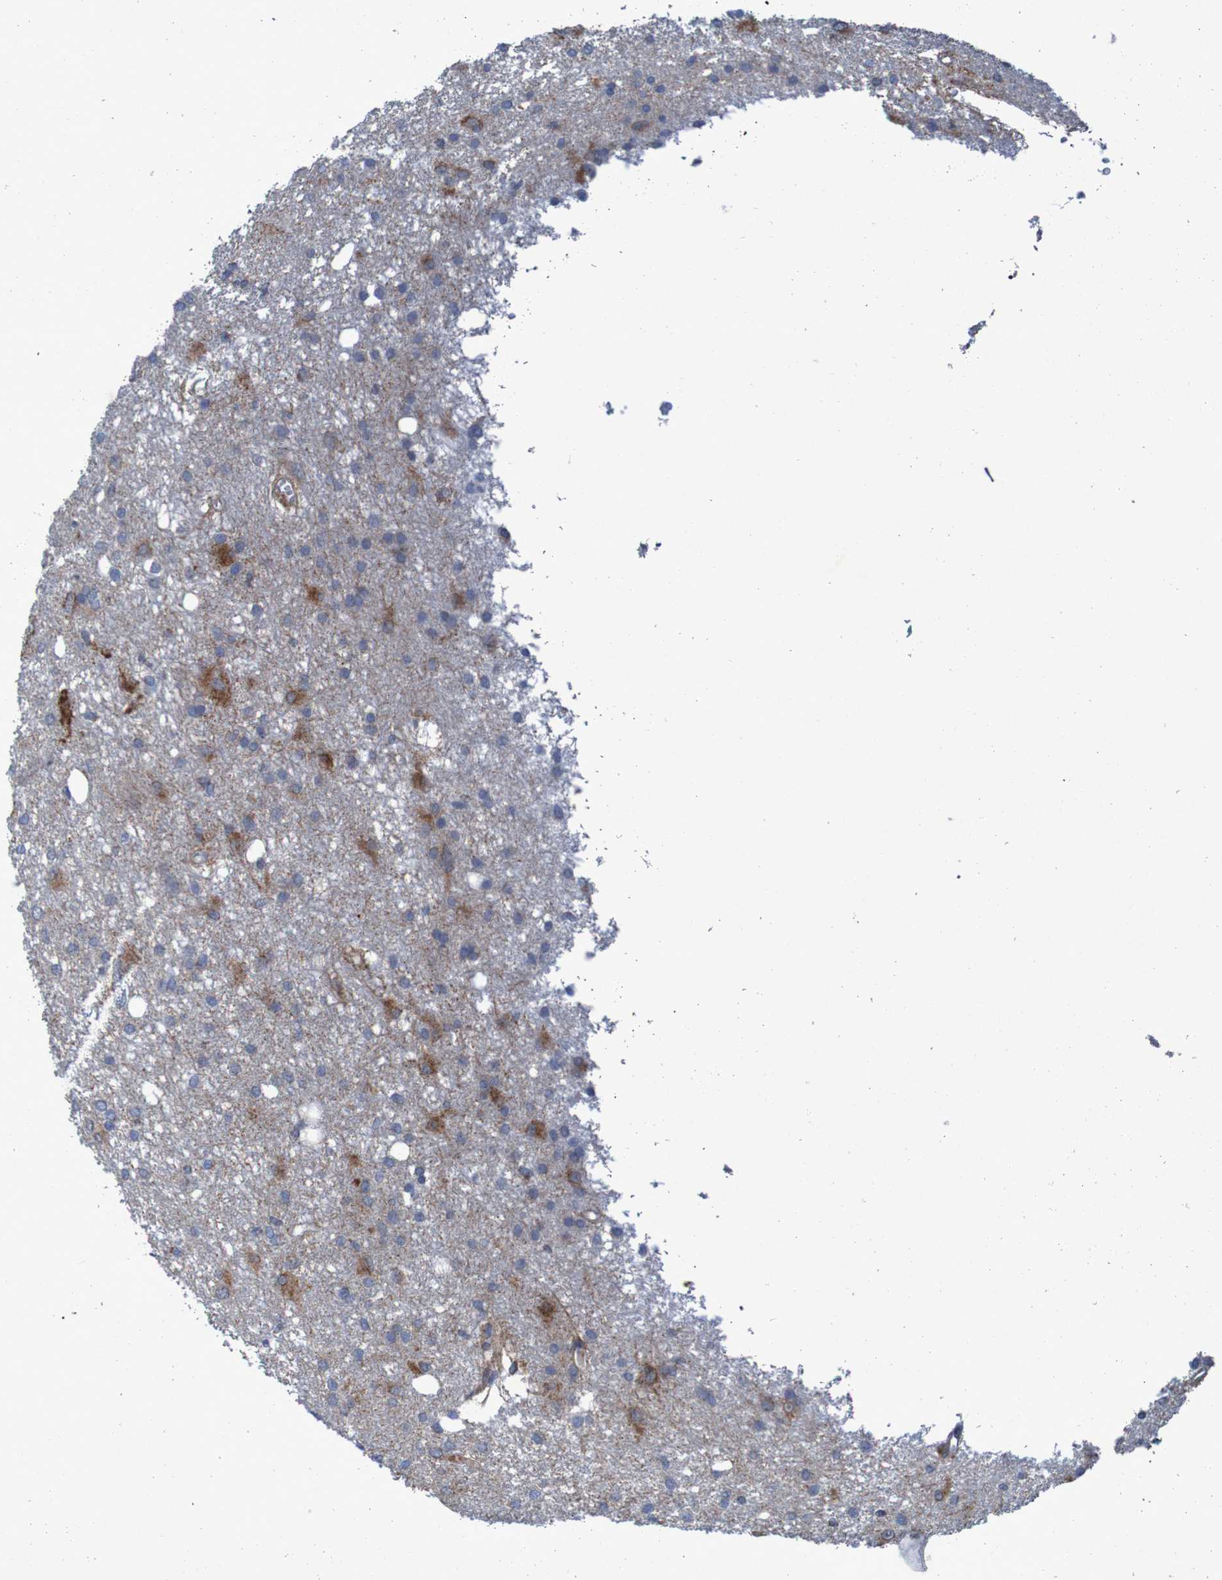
{"staining": {"intensity": "moderate", "quantity": "25%-75%", "location": "cytoplasmic/membranous"}, "tissue": "glioma", "cell_type": "Tumor cells", "image_type": "cancer", "snomed": [{"axis": "morphology", "description": "Glioma, malignant, High grade"}, {"axis": "topography", "description": "Brain"}], "caption": "This histopathology image displays malignant glioma (high-grade) stained with immunohistochemistry (IHC) to label a protein in brown. The cytoplasmic/membranous of tumor cells show moderate positivity for the protein. Nuclei are counter-stained blue.", "gene": "CCDC51", "patient": {"sex": "female", "age": 59}}